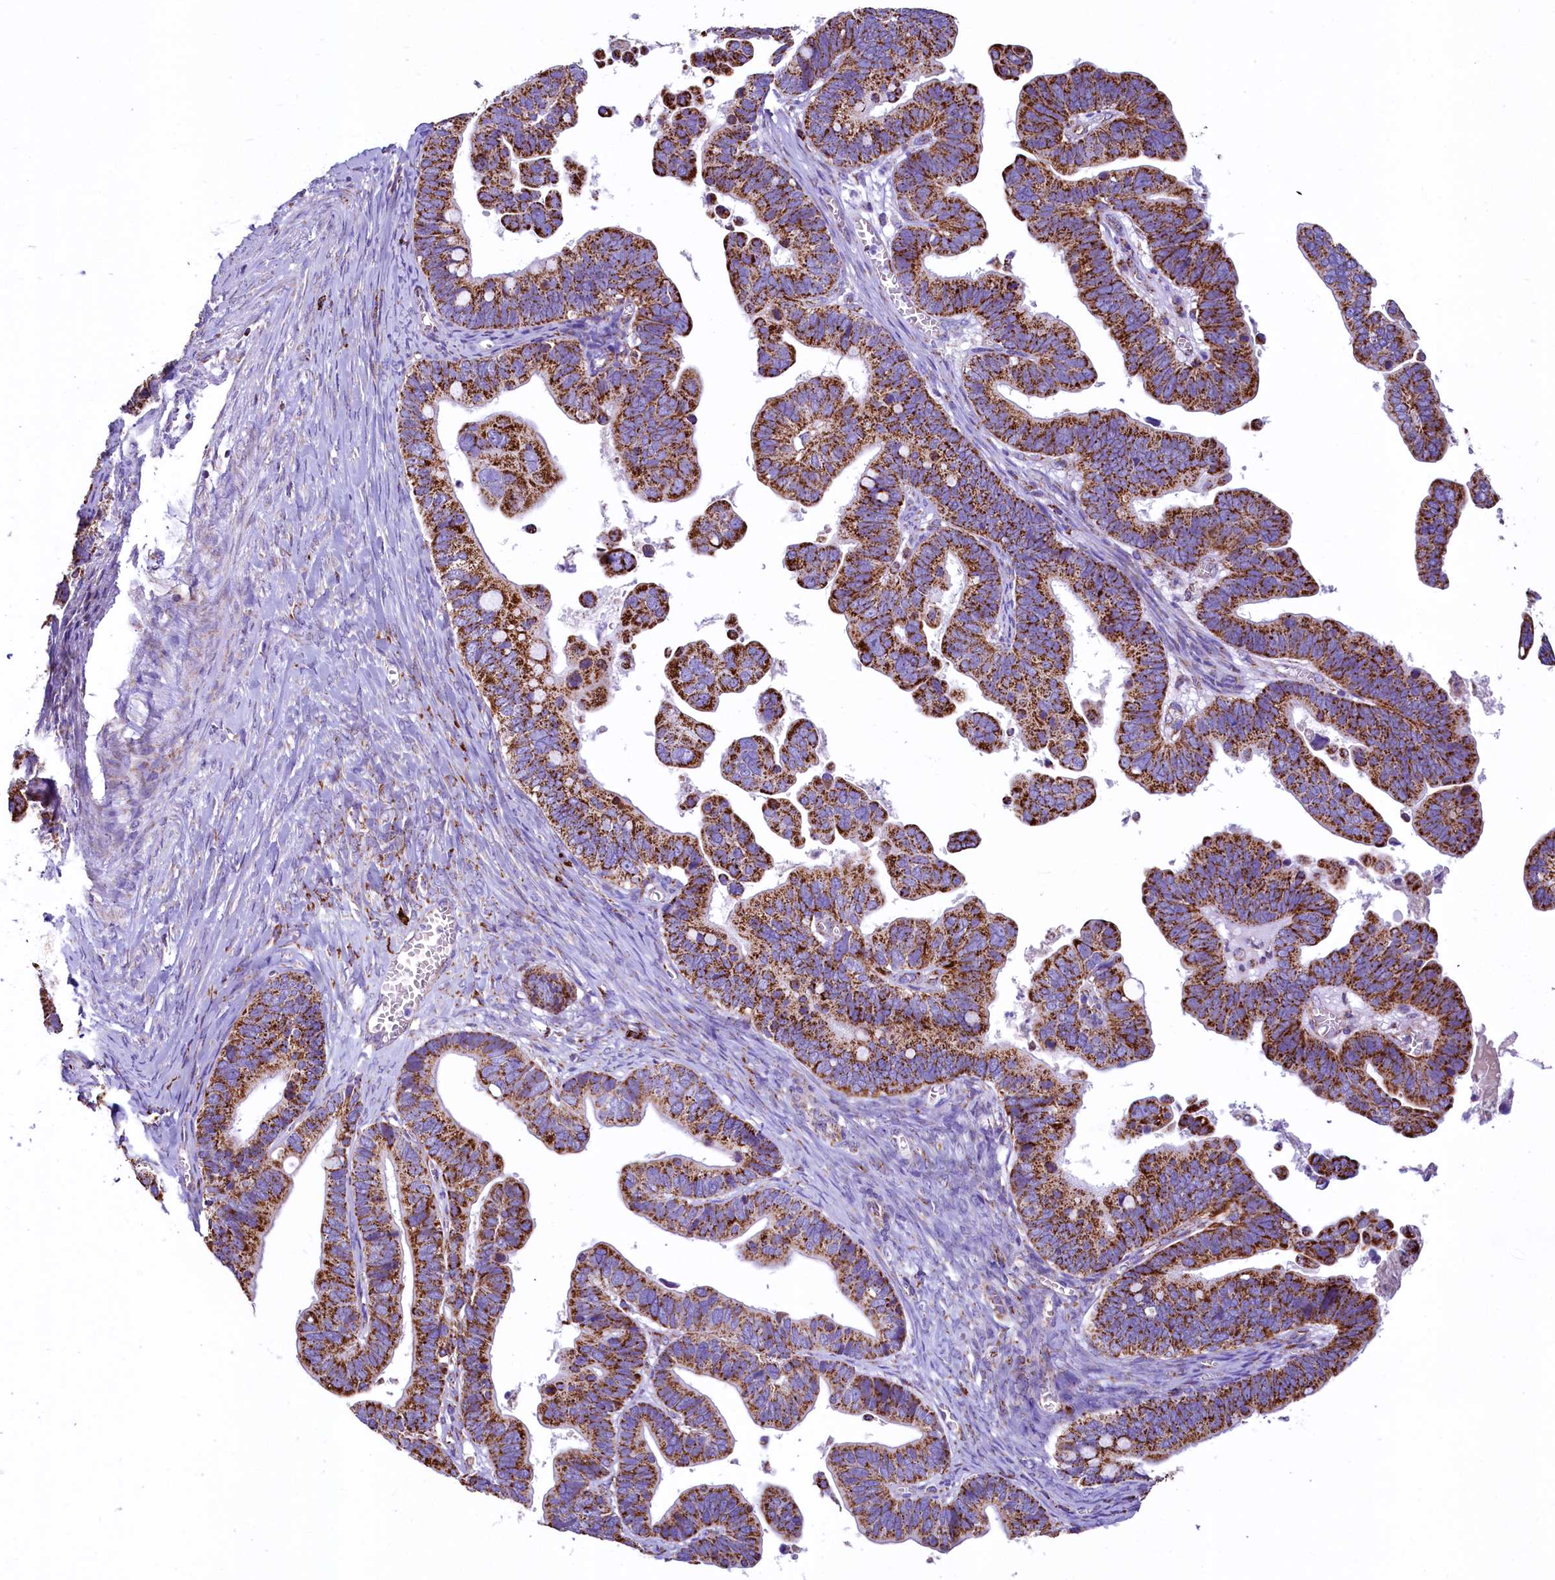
{"staining": {"intensity": "strong", "quantity": ">75%", "location": "cytoplasmic/membranous"}, "tissue": "ovarian cancer", "cell_type": "Tumor cells", "image_type": "cancer", "snomed": [{"axis": "morphology", "description": "Cystadenocarcinoma, serous, NOS"}, {"axis": "topography", "description": "Ovary"}], "caption": "Immunohistochemical staining of human ovarian cancer (serous cystadenocarcinoma) shows strong cytoplasmic/membranous protein positivity in about >75% of tumor cells.", "gene": "IDH3A", "patient": {"sex": "female", "age": 56}}